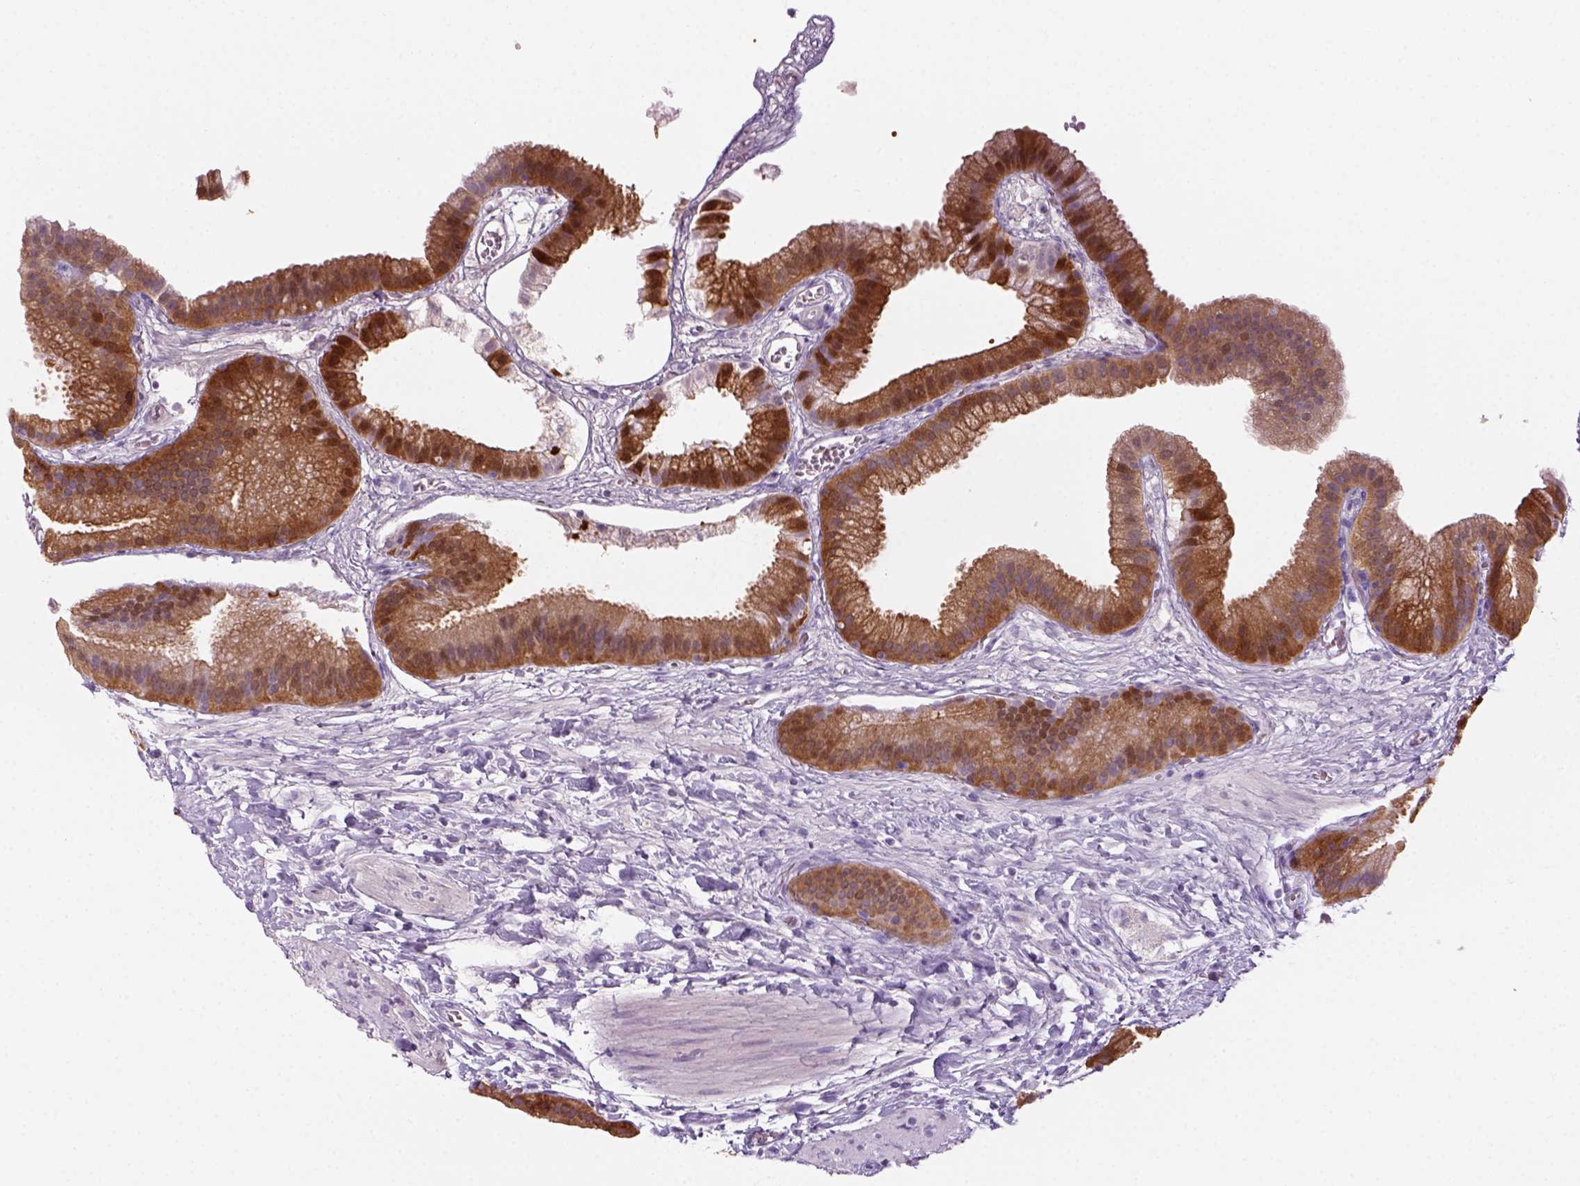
{"staining": {"intensity": "strong", "quantity": ">75%", "location": "cytoplasmic/membranous"}, "tissue": "gallbladder", "cell_type": "Glandular cells", "image_type": "normal", "snomed": [{"axis": "morphology", "description": "Normal tissue, NOS"}, {"axis": "topography", "description": "Gallbladder"}], "caption": "This is a micrograph of immunohistochemistry (IHC) staining of benign gallbladder, which shows strong staining in the cytoplasmic/membranous of glandular cells.", "gene": "GOT1", "patient": {"sex": "female", "age": 63}}